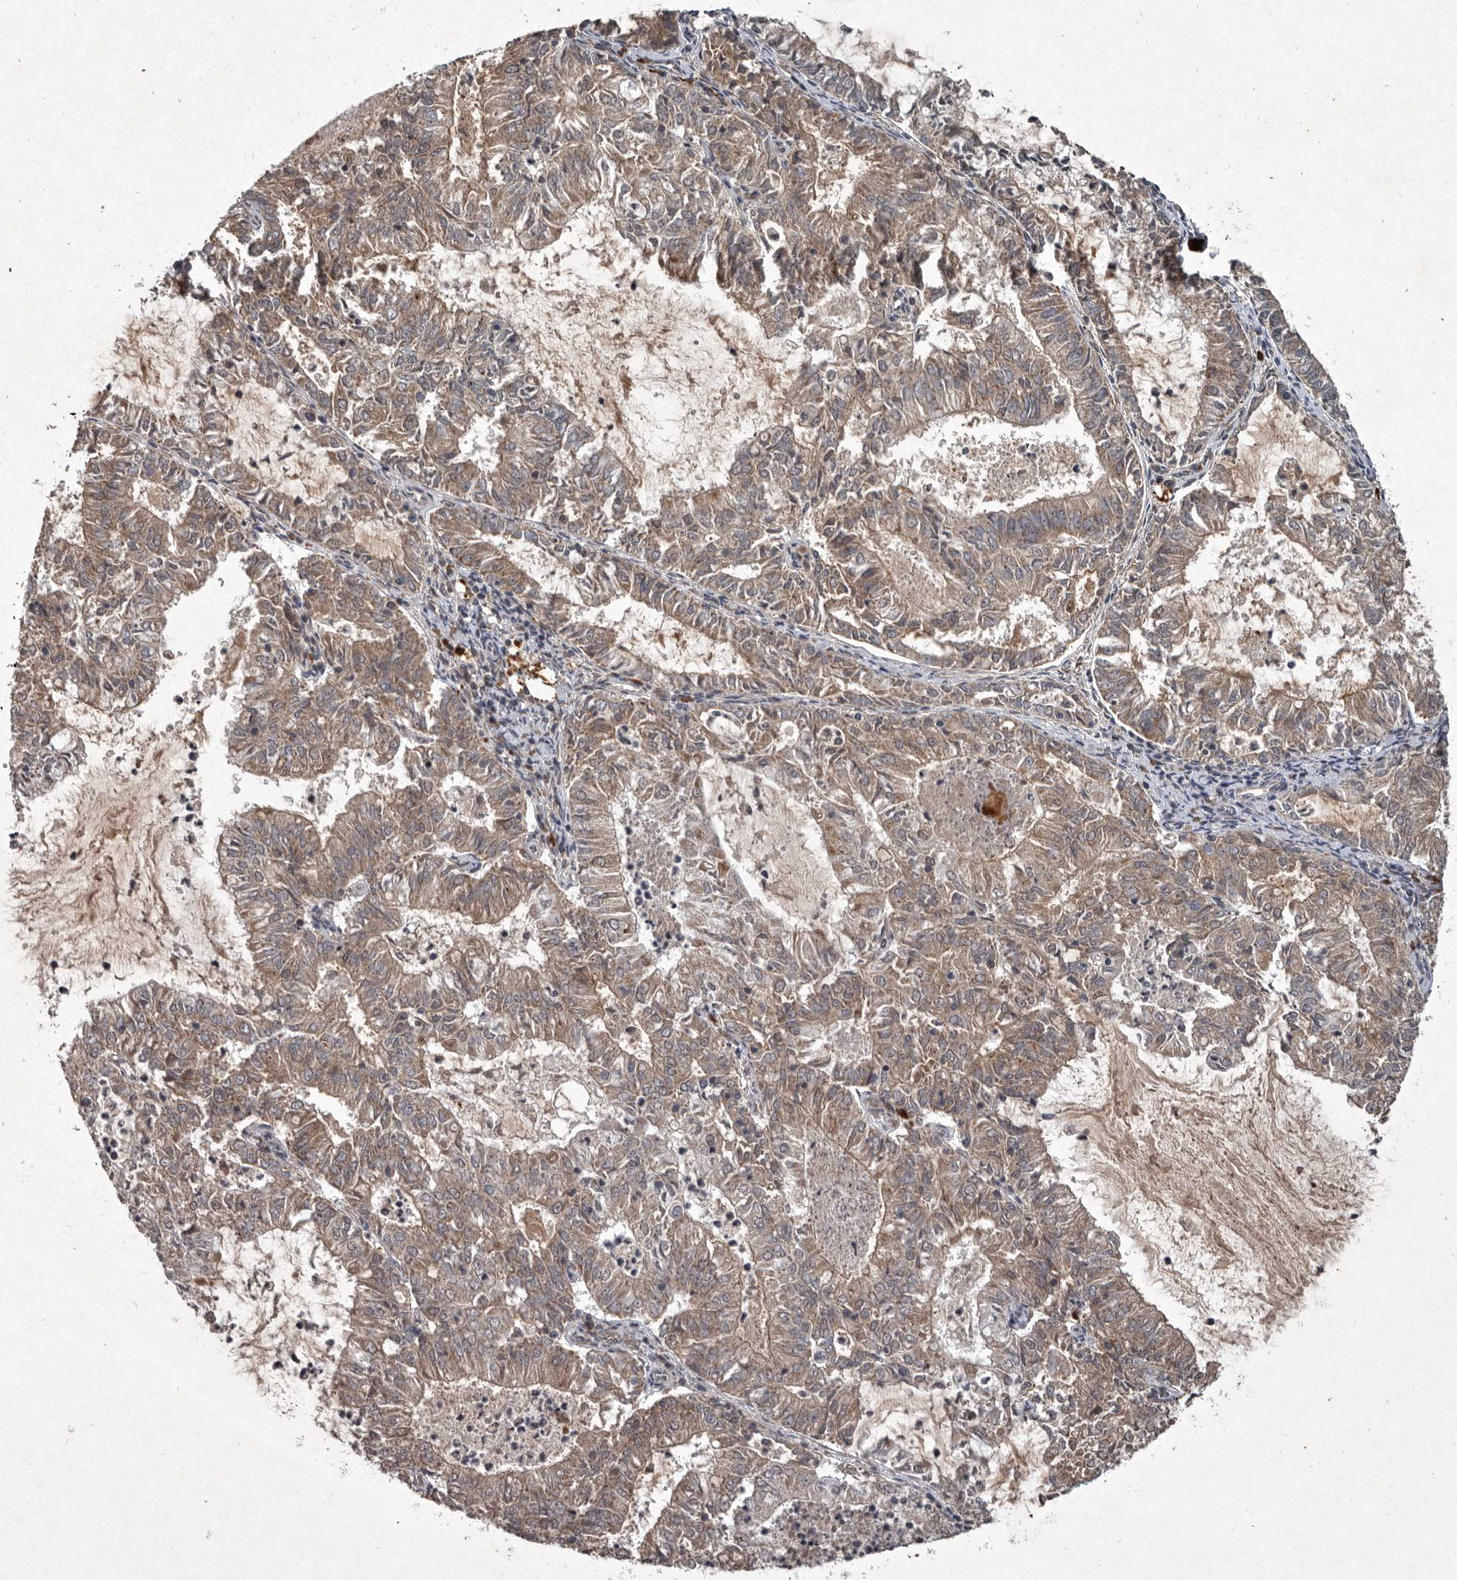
{"staining": {"intensity": "moderate", "quantity": ">75%", "location": "cytoplasmic/membranous"}, "tissue": "endometrial cancer", "cell_type": "Tumor cells", "image_type": "cancer", "snomed": [{"axis": "morphology", "description": "Adenocarcinoma, NOS"}, {"axis": "topography", "description": "Endometrium"}], "caption": "Protein staining by immunohistochemistry (IHC) exhibits moderate cytoplasmic/membranous staining in approximately >75% of tumor cells in endometrial adenocarcinoma.", "gene": "MRPS15", "patient": {"sex": "female", "age": 57}}